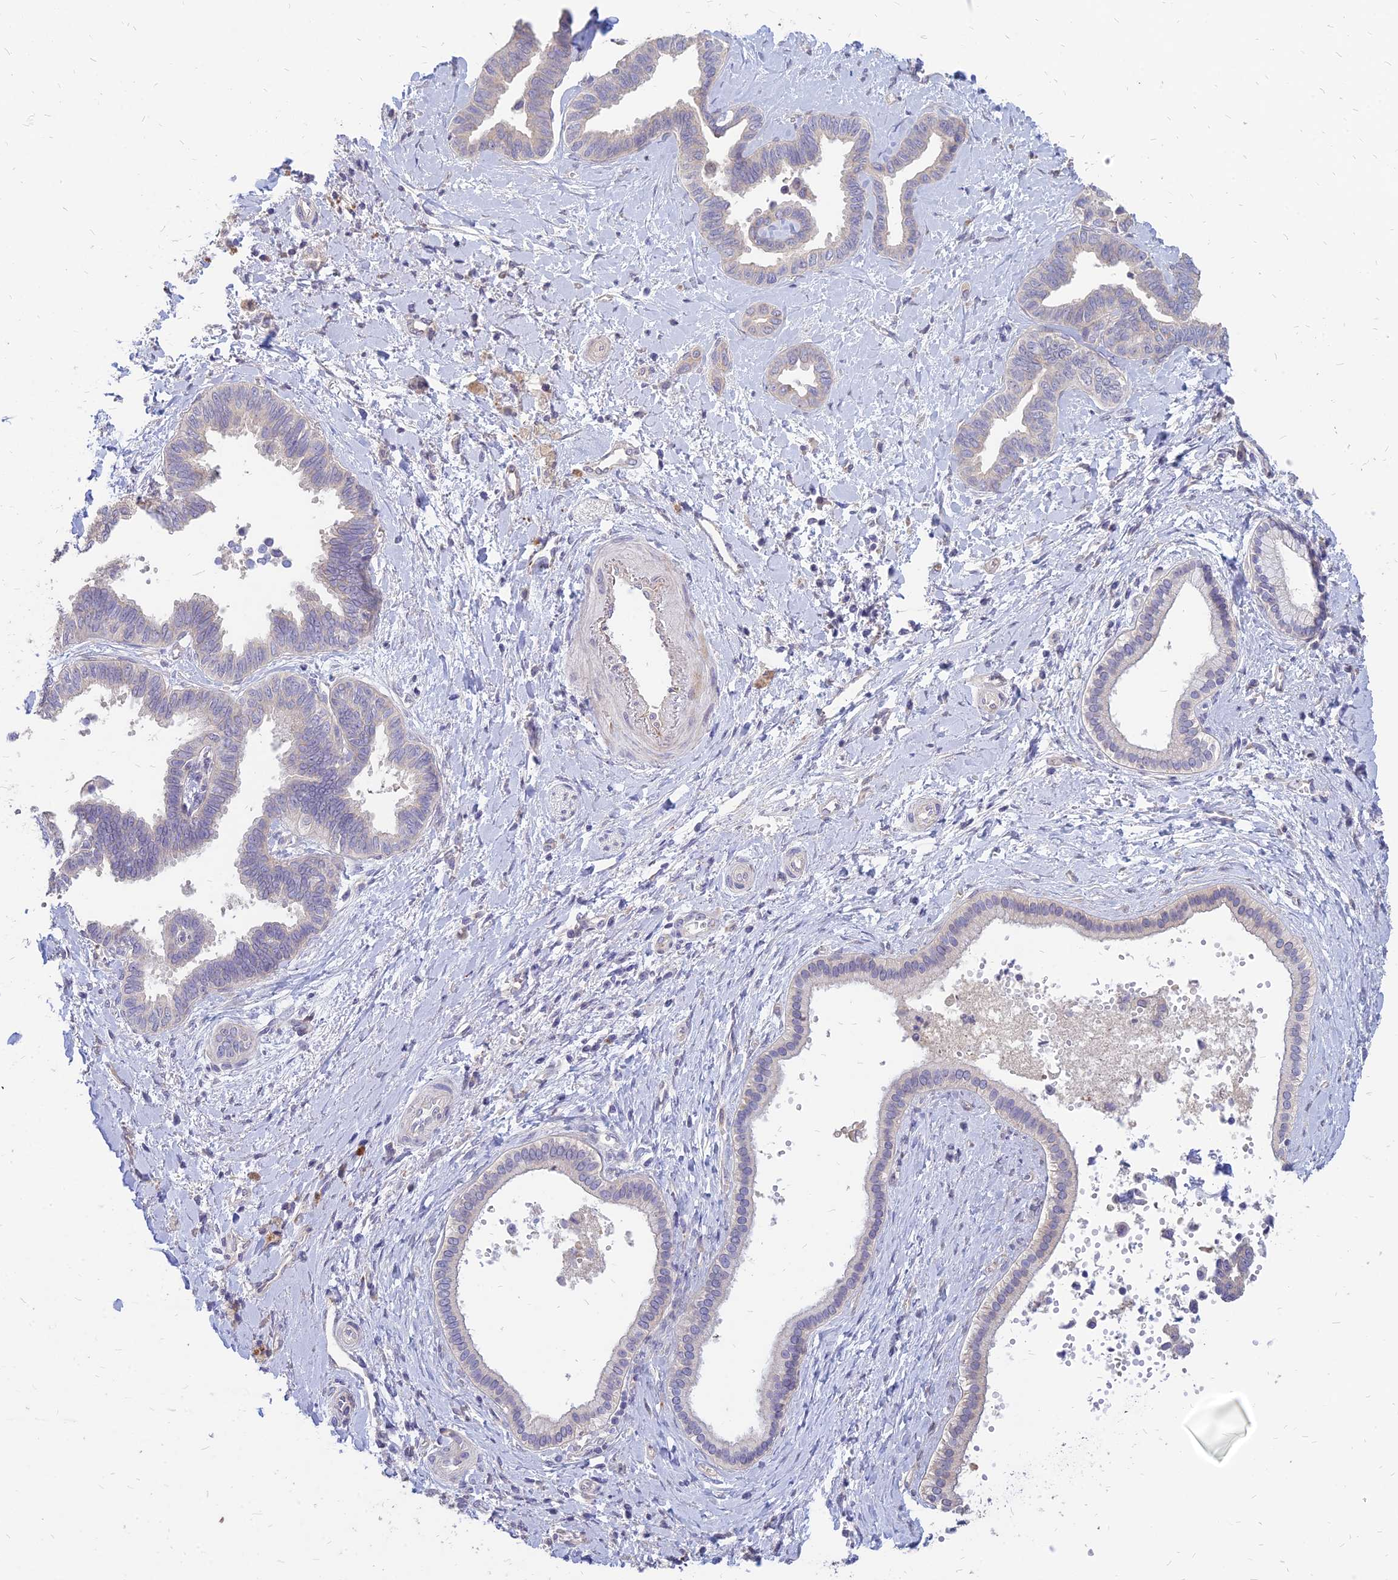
{"staining": {"intensity": "negative", "quantity": "none", "location": "none"}, "tissue": "liver cancer", "cell_type": "Tumor cells", "image_type": "cancer", "snomed": [{"axis": "morphology", "description": "Cholangiocarcinoma"}, {"axis": "topography", "description": "Liver"}], "caption": "Protein analysis of liver cancer shows no significant positivity in tumor cells.", "gene": "ST3GAL6", "patient": {"sex": "female", "age": 77}}